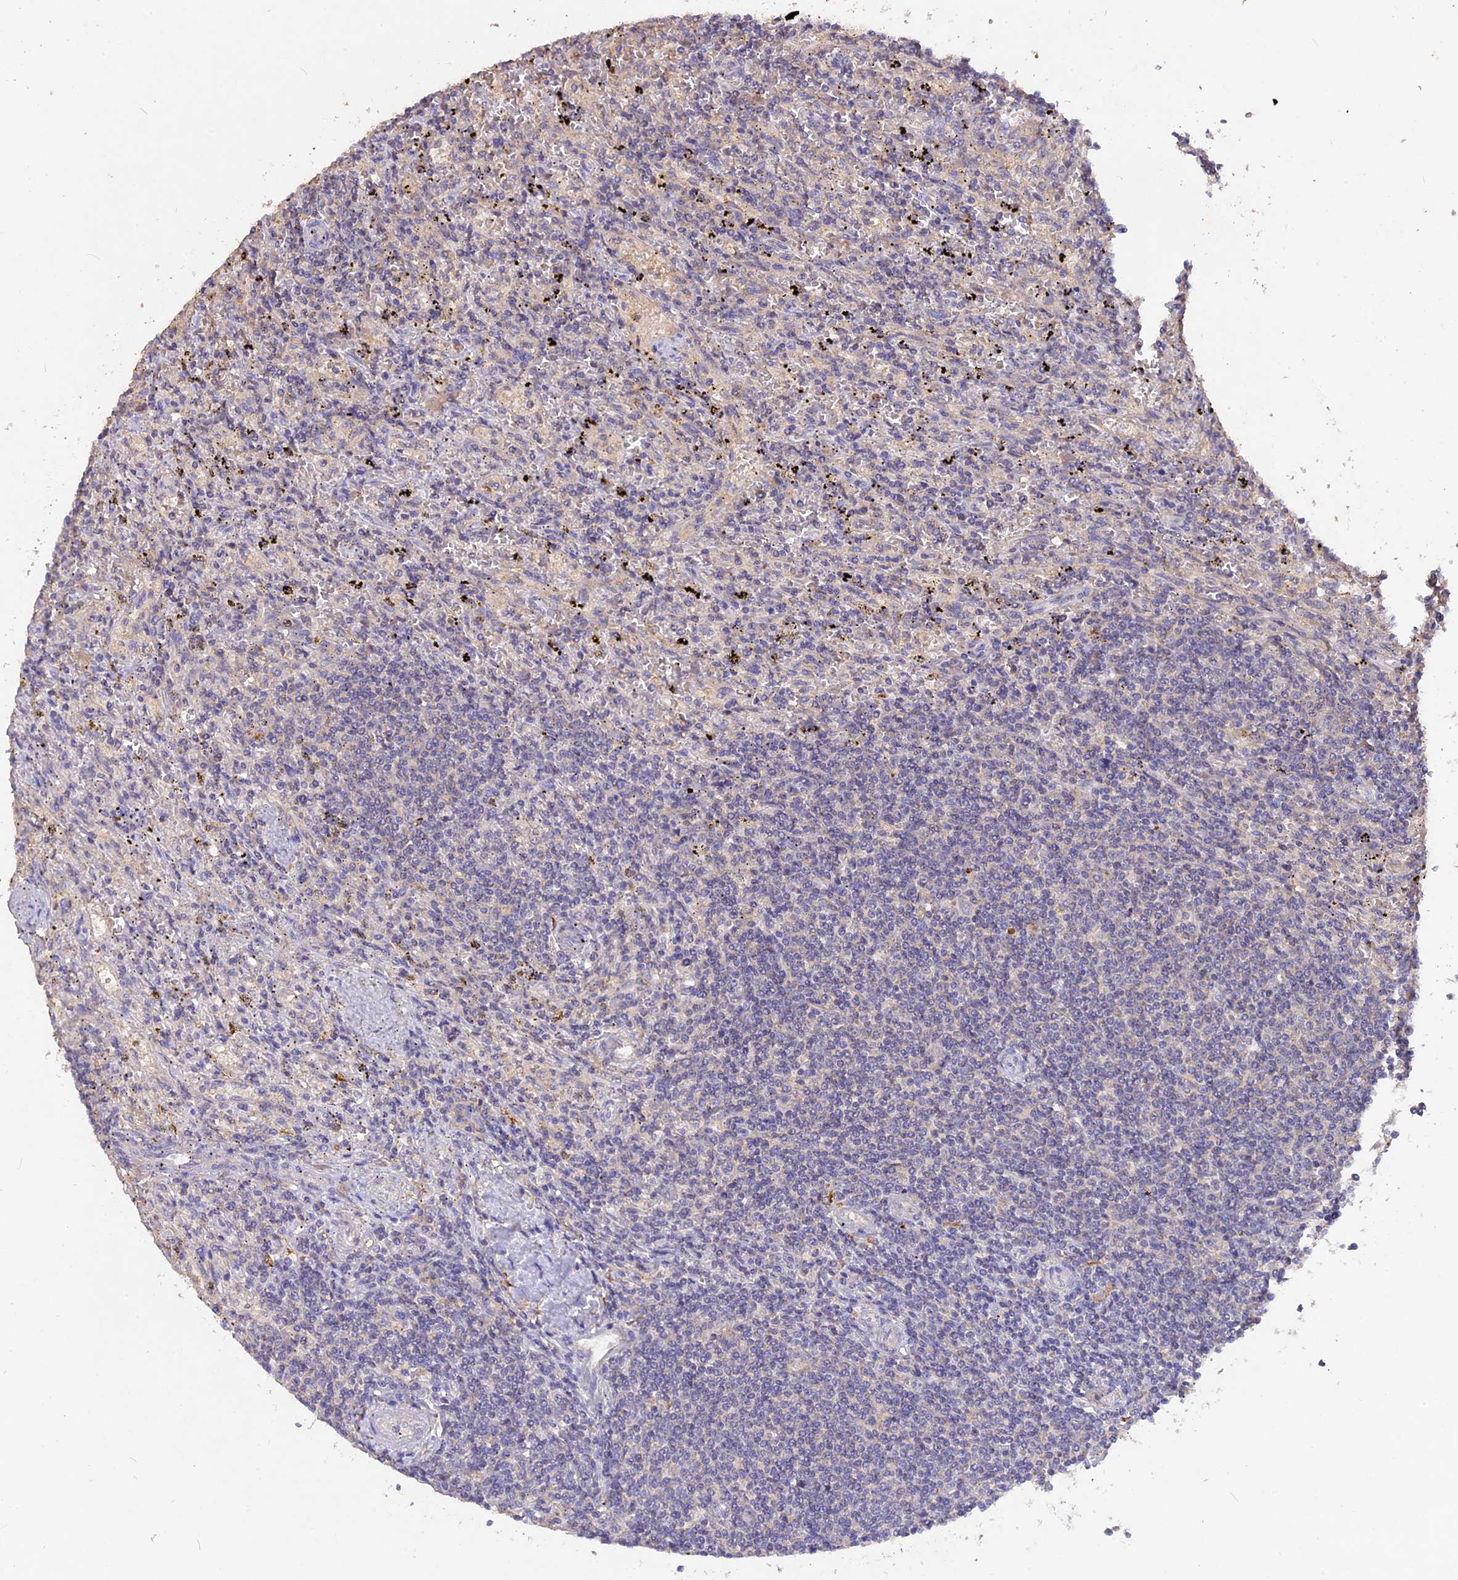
{"staining": {"intensity": "negative", "quantity": "none", "location": "none"}, "tissue": "lymphoma", "cell_type": "Tumor cells", "image_type": "cancer", "snomed": [{"axis": "morphology", "description": "Malignant lymphoma, non-Hodgkin's type, Low grade"}, {"axis": "topography", "description": "Spleen"}], "caption": "This is an immunohistochemistry photomicrograph of low-grade malignant lymphoma, non-Hodgkin's type. There is no expression in tumor cells.", "gene": "SLC26A4", "patient": {"sex": "male", "age": 76}}